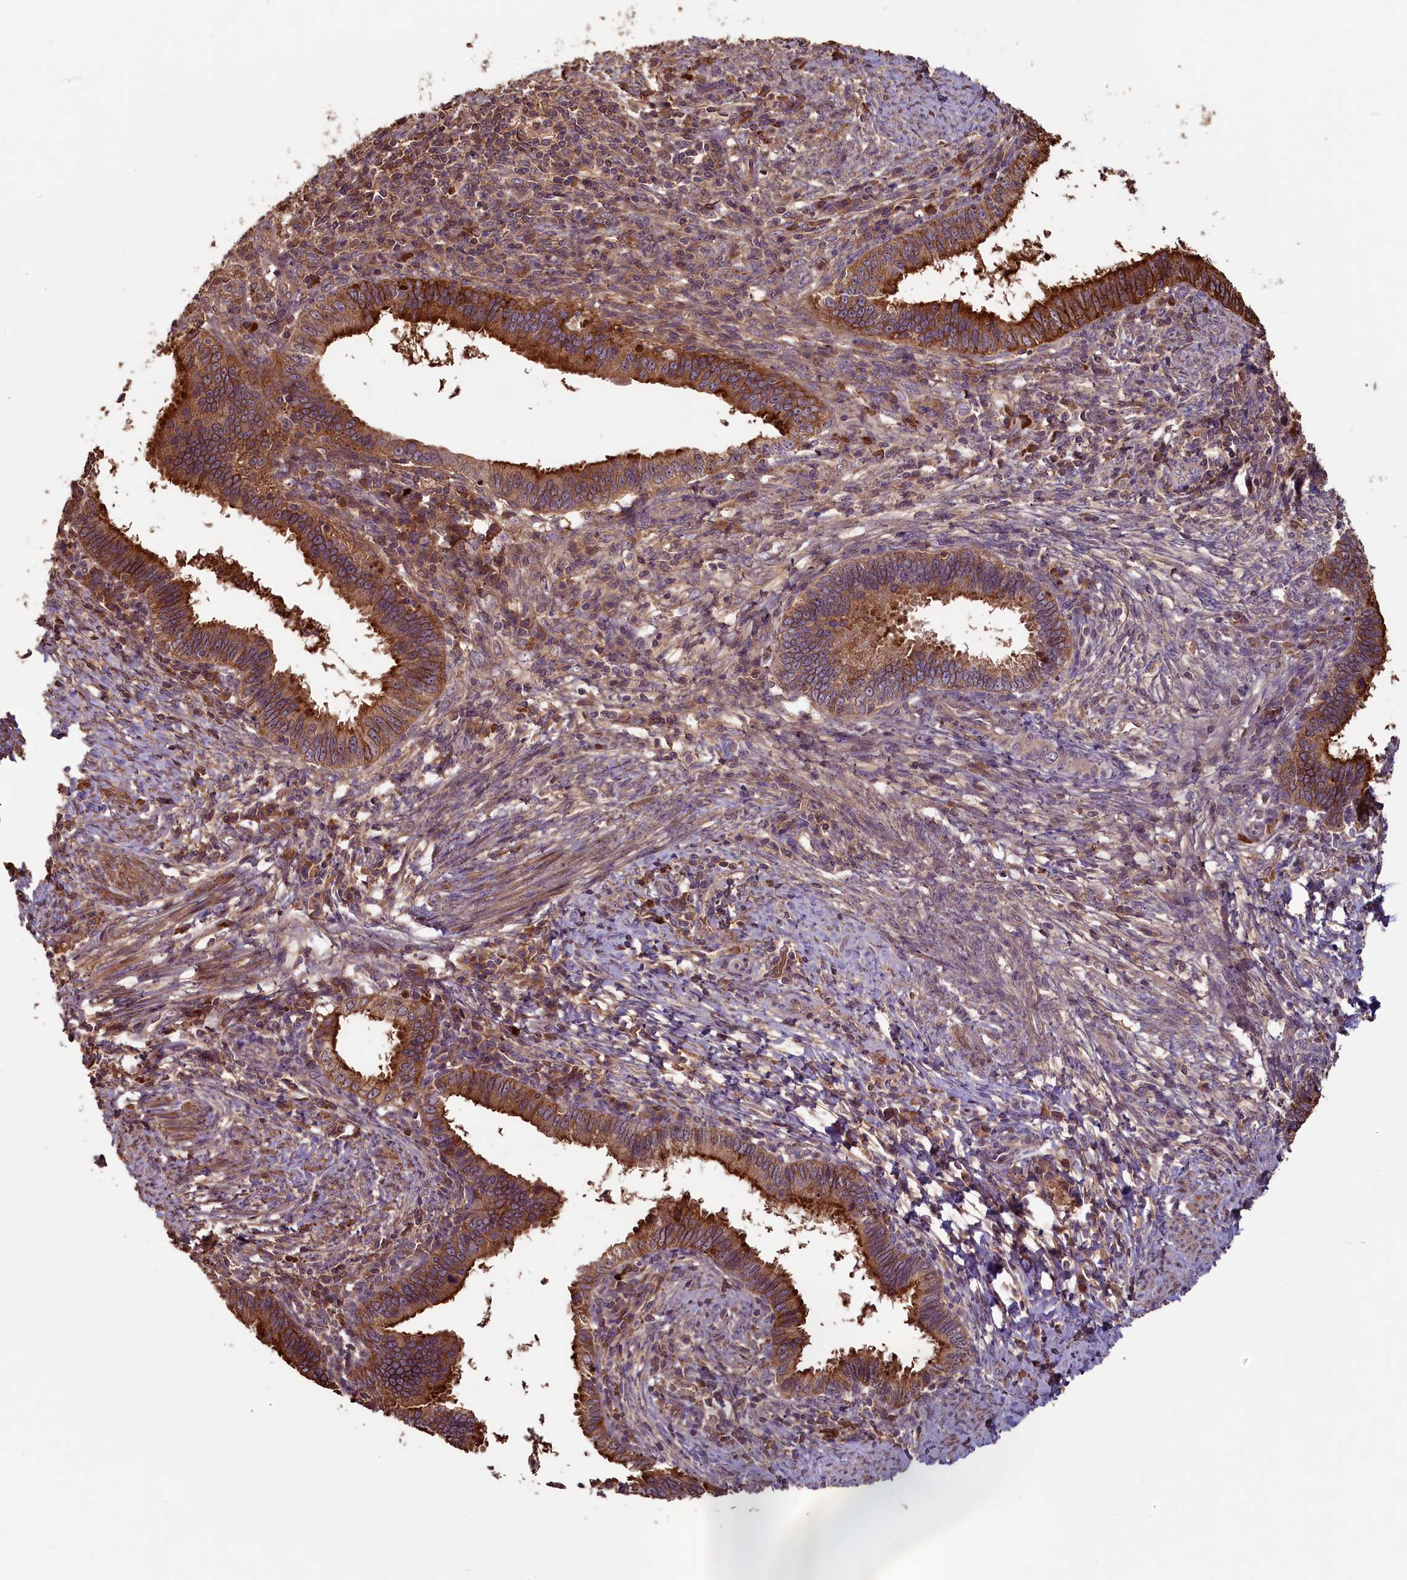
{"staining": {"intensity": "strong", "quantity": ">75%", "location": "cytoplasmic/membranous"}, "tissue": "cervical cancer", "cell_type": "Tumor cells", "image_type": "cancer", "snomed": [{"axis": "morphology", "description": "Adenocarcinoma, NOS"}, {"axis": "topography", "description": "Cervix"}], "caption": "Immunohistochemistry staining of adenocarcinoma (cervical), which demonstrates high levels of strong cytoplasmic/membranous expression in about >75% of tumor cells indicating strong cytoplasmic/membranous protein expression. The staining was performed using DAB (brown) for protein detection and nuclei were counterstained in hematoxylin (blue).", "gene": "NUDT6", "patient": {"sex": "female", "age": 36}}